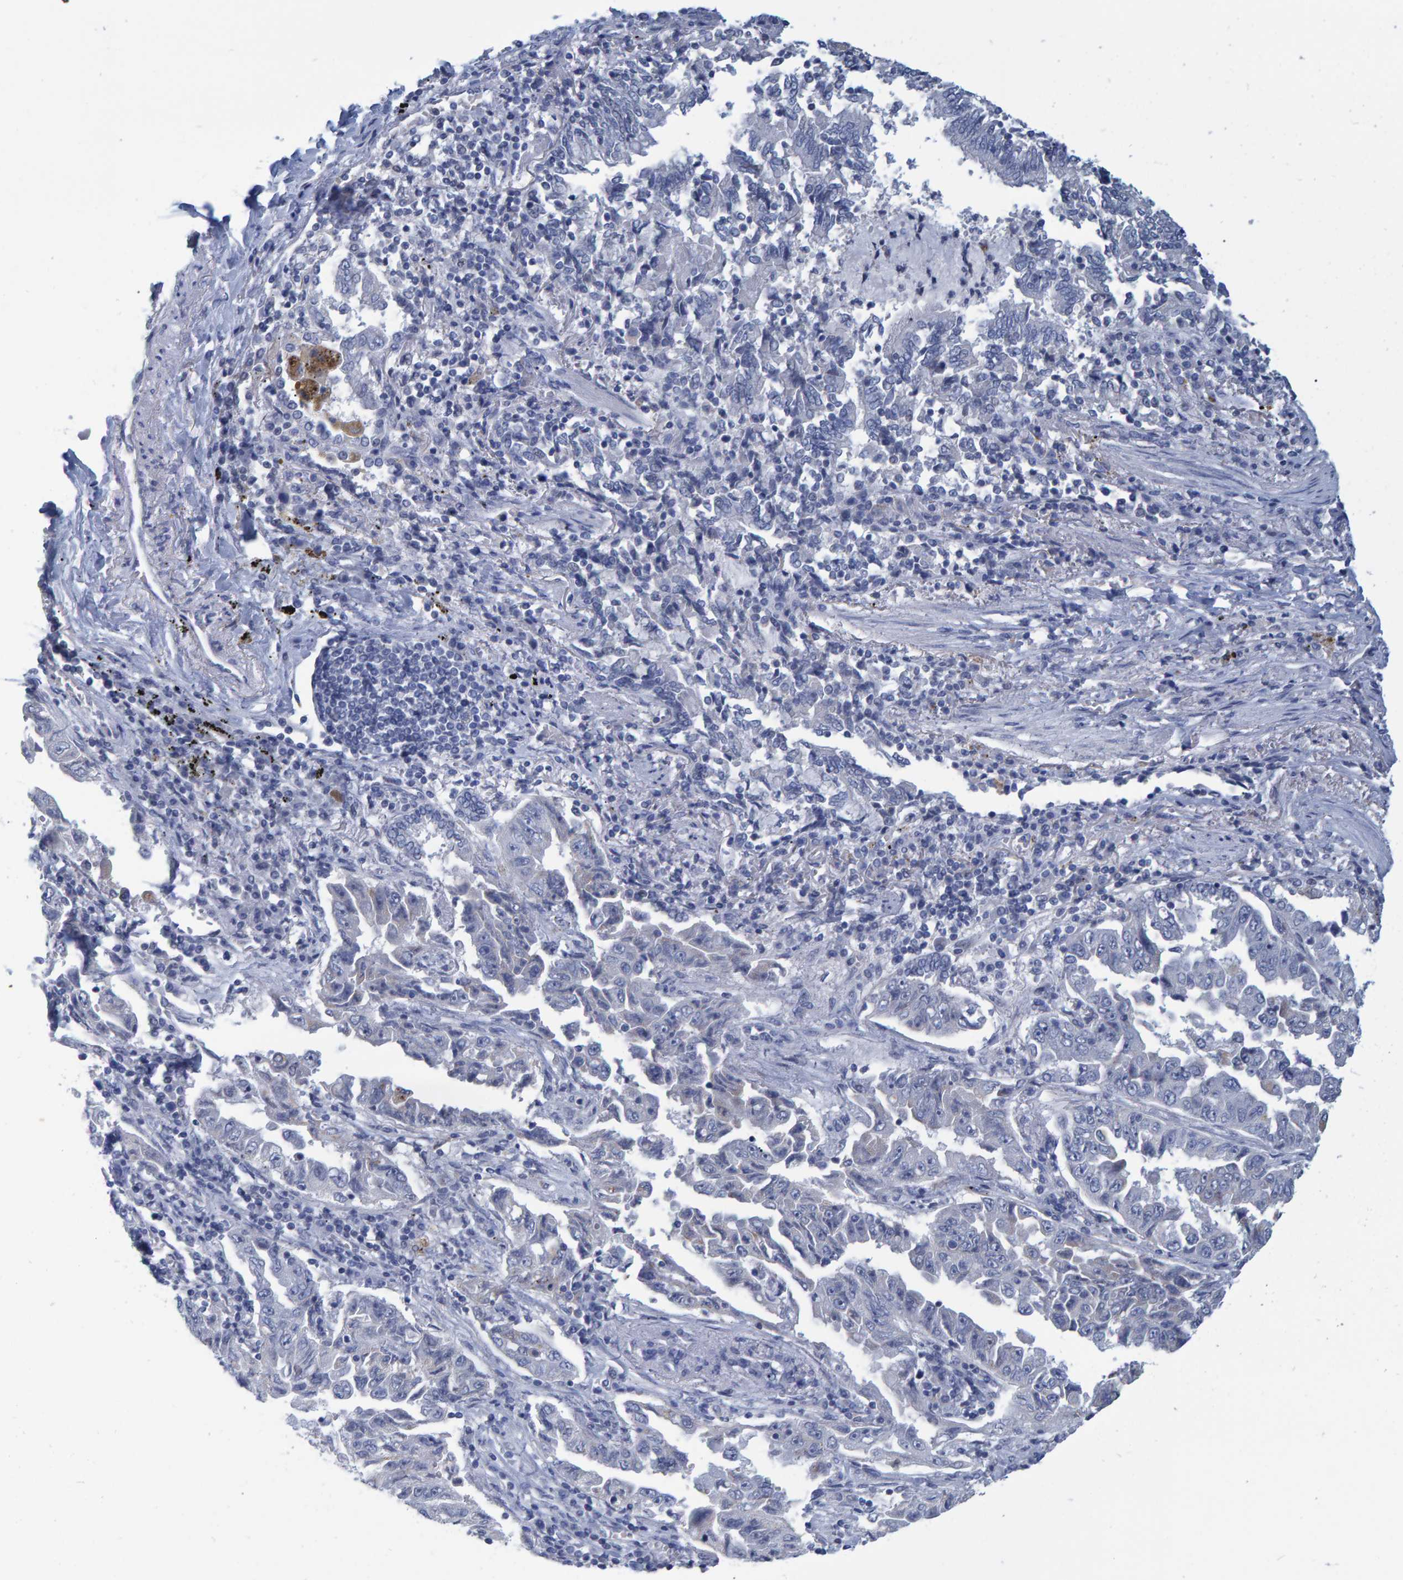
{"staining": {"intensity": "weak", "quantity": "<25%", "location": "cytoplasmic/membranous"}, "tissue": "lung cancer", "cell_type": "Tumor cells", "image_type": "cancer", "snomed": [{"axis": "morphology", "description": "Adenocarcinoma, NOS"}, {"axis": "topography", "description": "Lung"}], "caption": "Immunohistochemistry photomicrograph of human lung adenocarcinoma stained for a protein (brown), which shows no staining in tumor cells.", "gene": "PROCA1", "patient": {"sex": "female", "age": 51}}